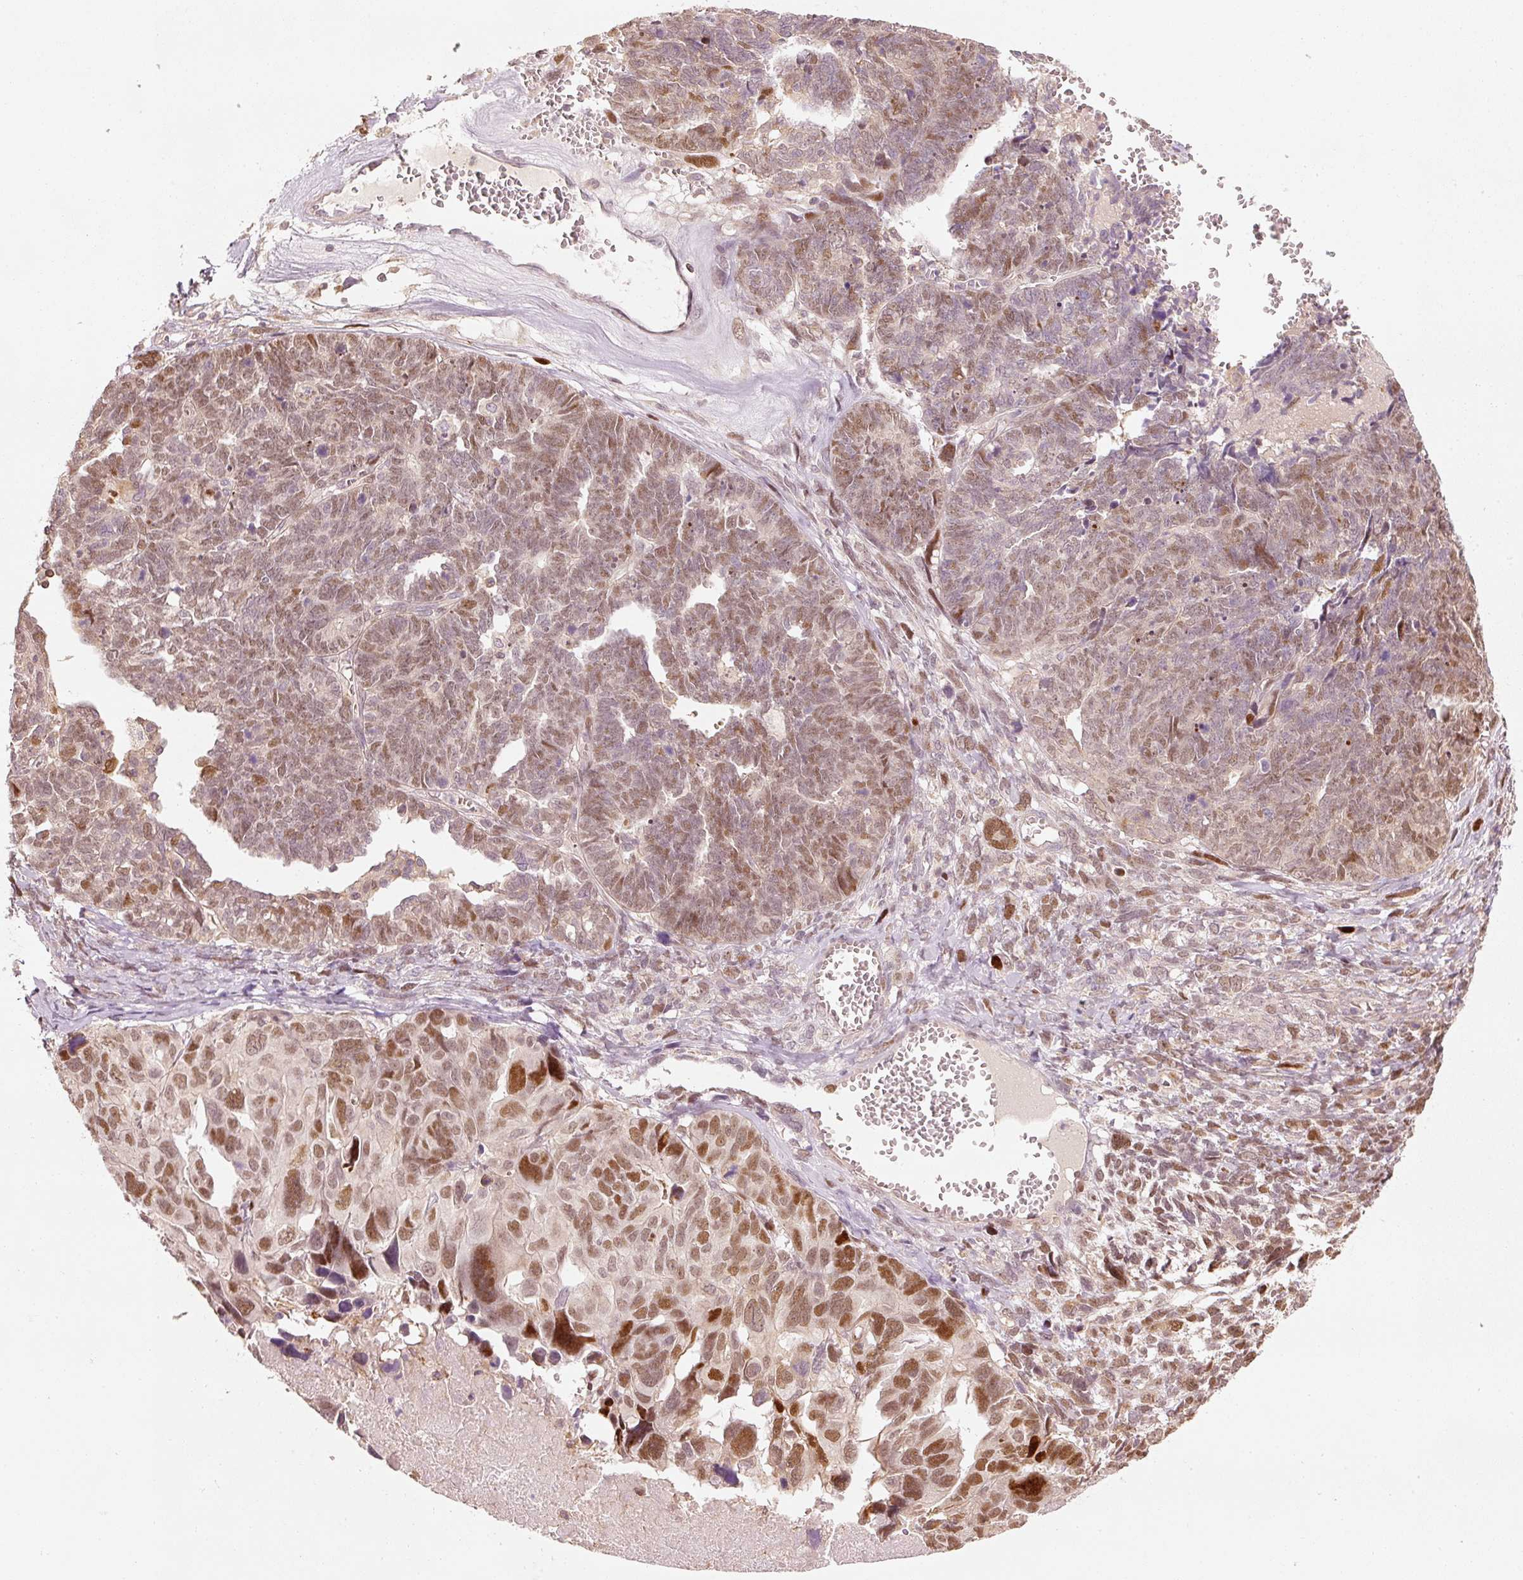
{"staining": {"intensity": "strong", "quantity": "25%-75%", "location": "nuclear"}, "tissue": "ovarian cancer", "cell_type": "Tumor cells", "image_type": "cancer", "snomed": [{"axis": "morphology", "description": "Cystadenocarcinoma, serous, NOS"}, {"axis": "topography", "description": "Ovary"}], "caption": "This is an image of IHC staining of ovarian serous cystadenocarcinoma, which shows strong positivity in the nuclear of tumor cells.", "gene": "TREX2", "patient": {"sex": "female", "age": 79}}